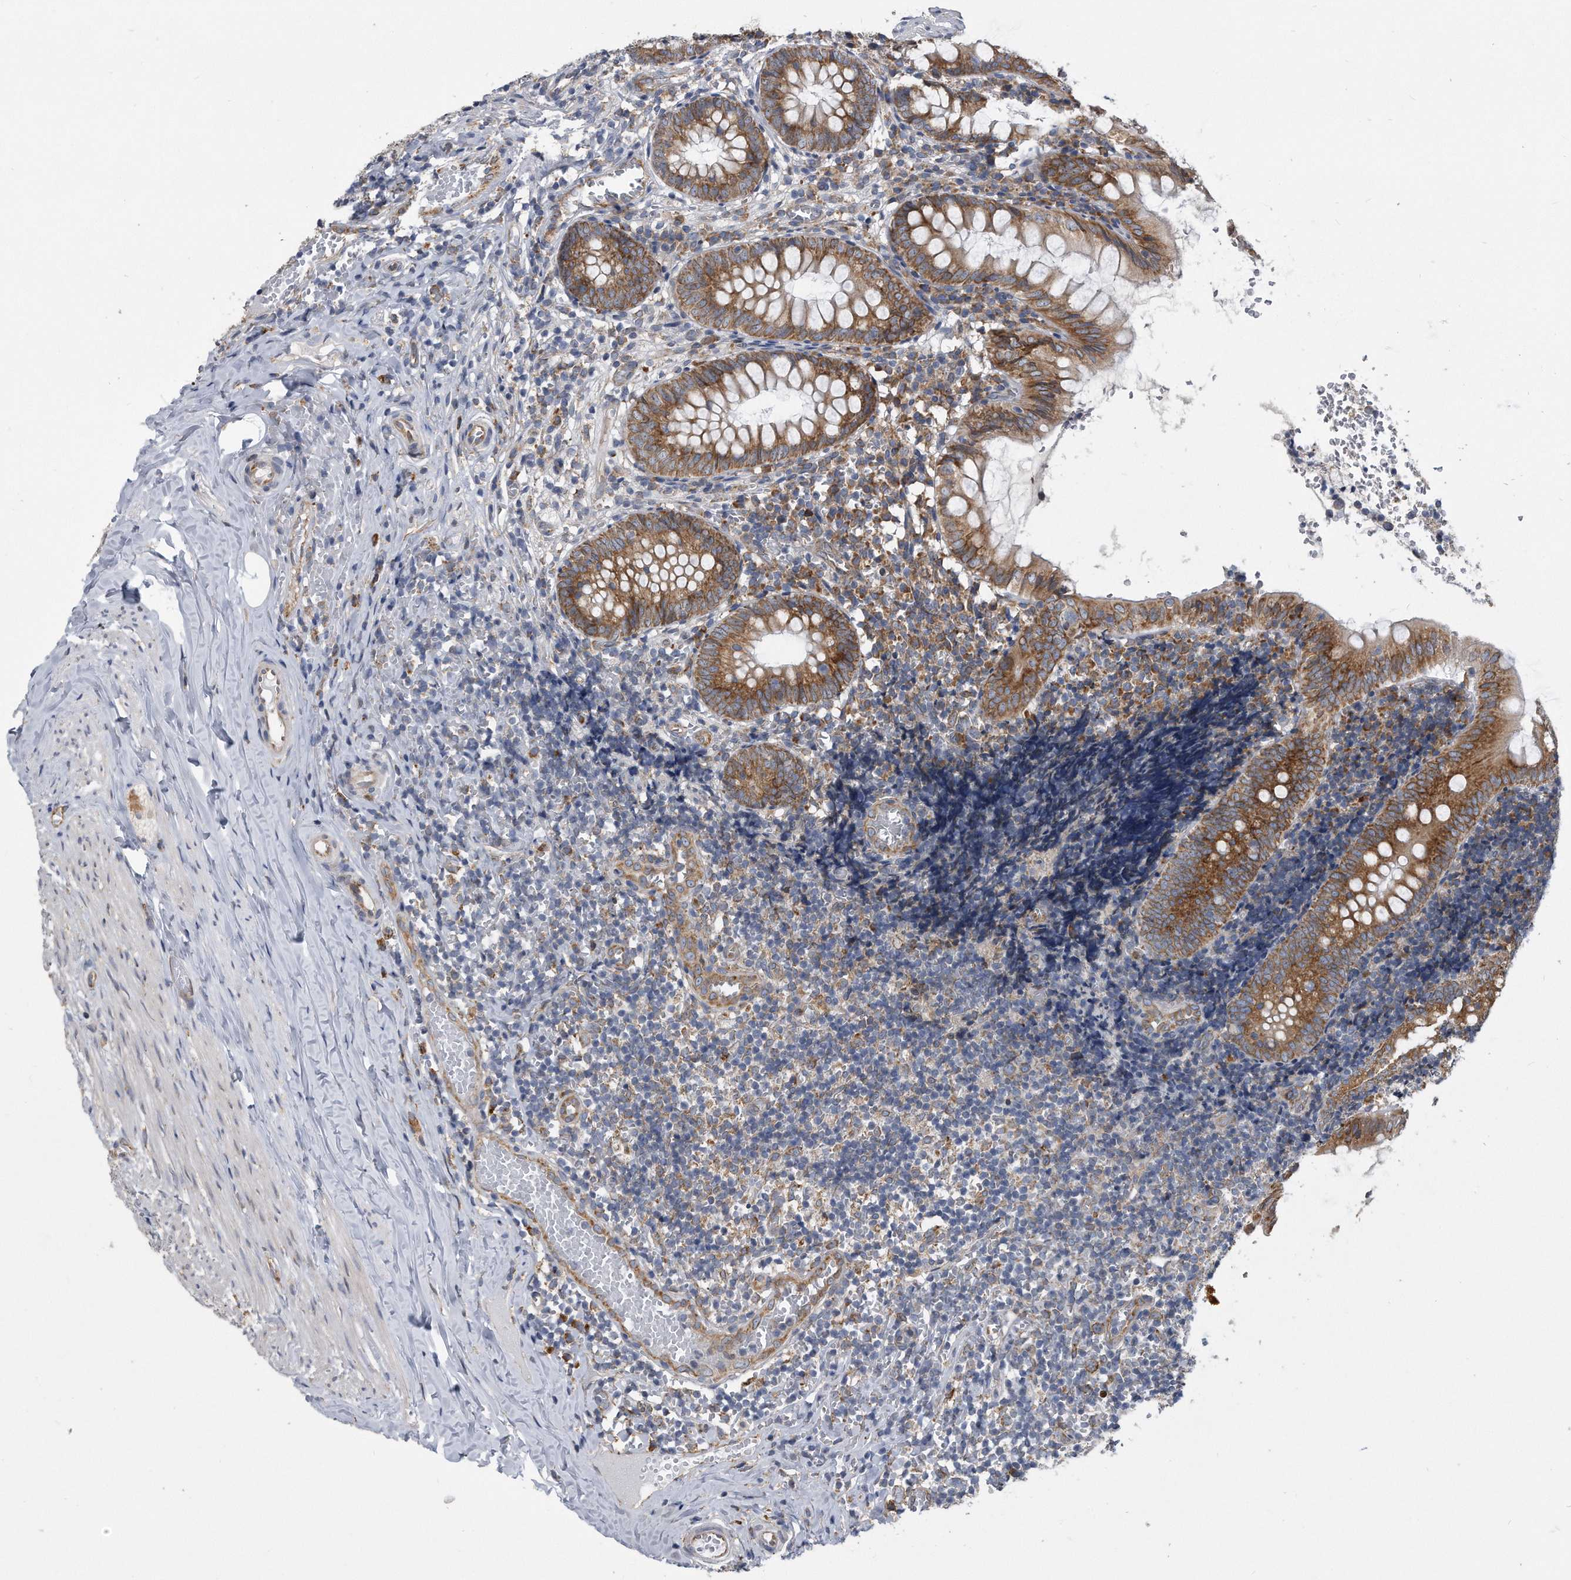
{"staining": {"intensity": "strong", "quantity": ">75%", "location": "cytoplasmic/membranous"}, "tissue": "appendix", "cell_type": "Glandular cells", "image_type": "normal", "snomed": [{"axis": "morphology", "description": "Normal tissue, NOS"}, {"axis": "topography", "description": "Appendix"}], "caption": "Brown immunohistochemical staining in benign appendix shows strong cytoplasmic/membranous positivity in about >75% of glandular cells.", "gene": "CCDC47", "patient": {"sex": "male", "age": 8}}